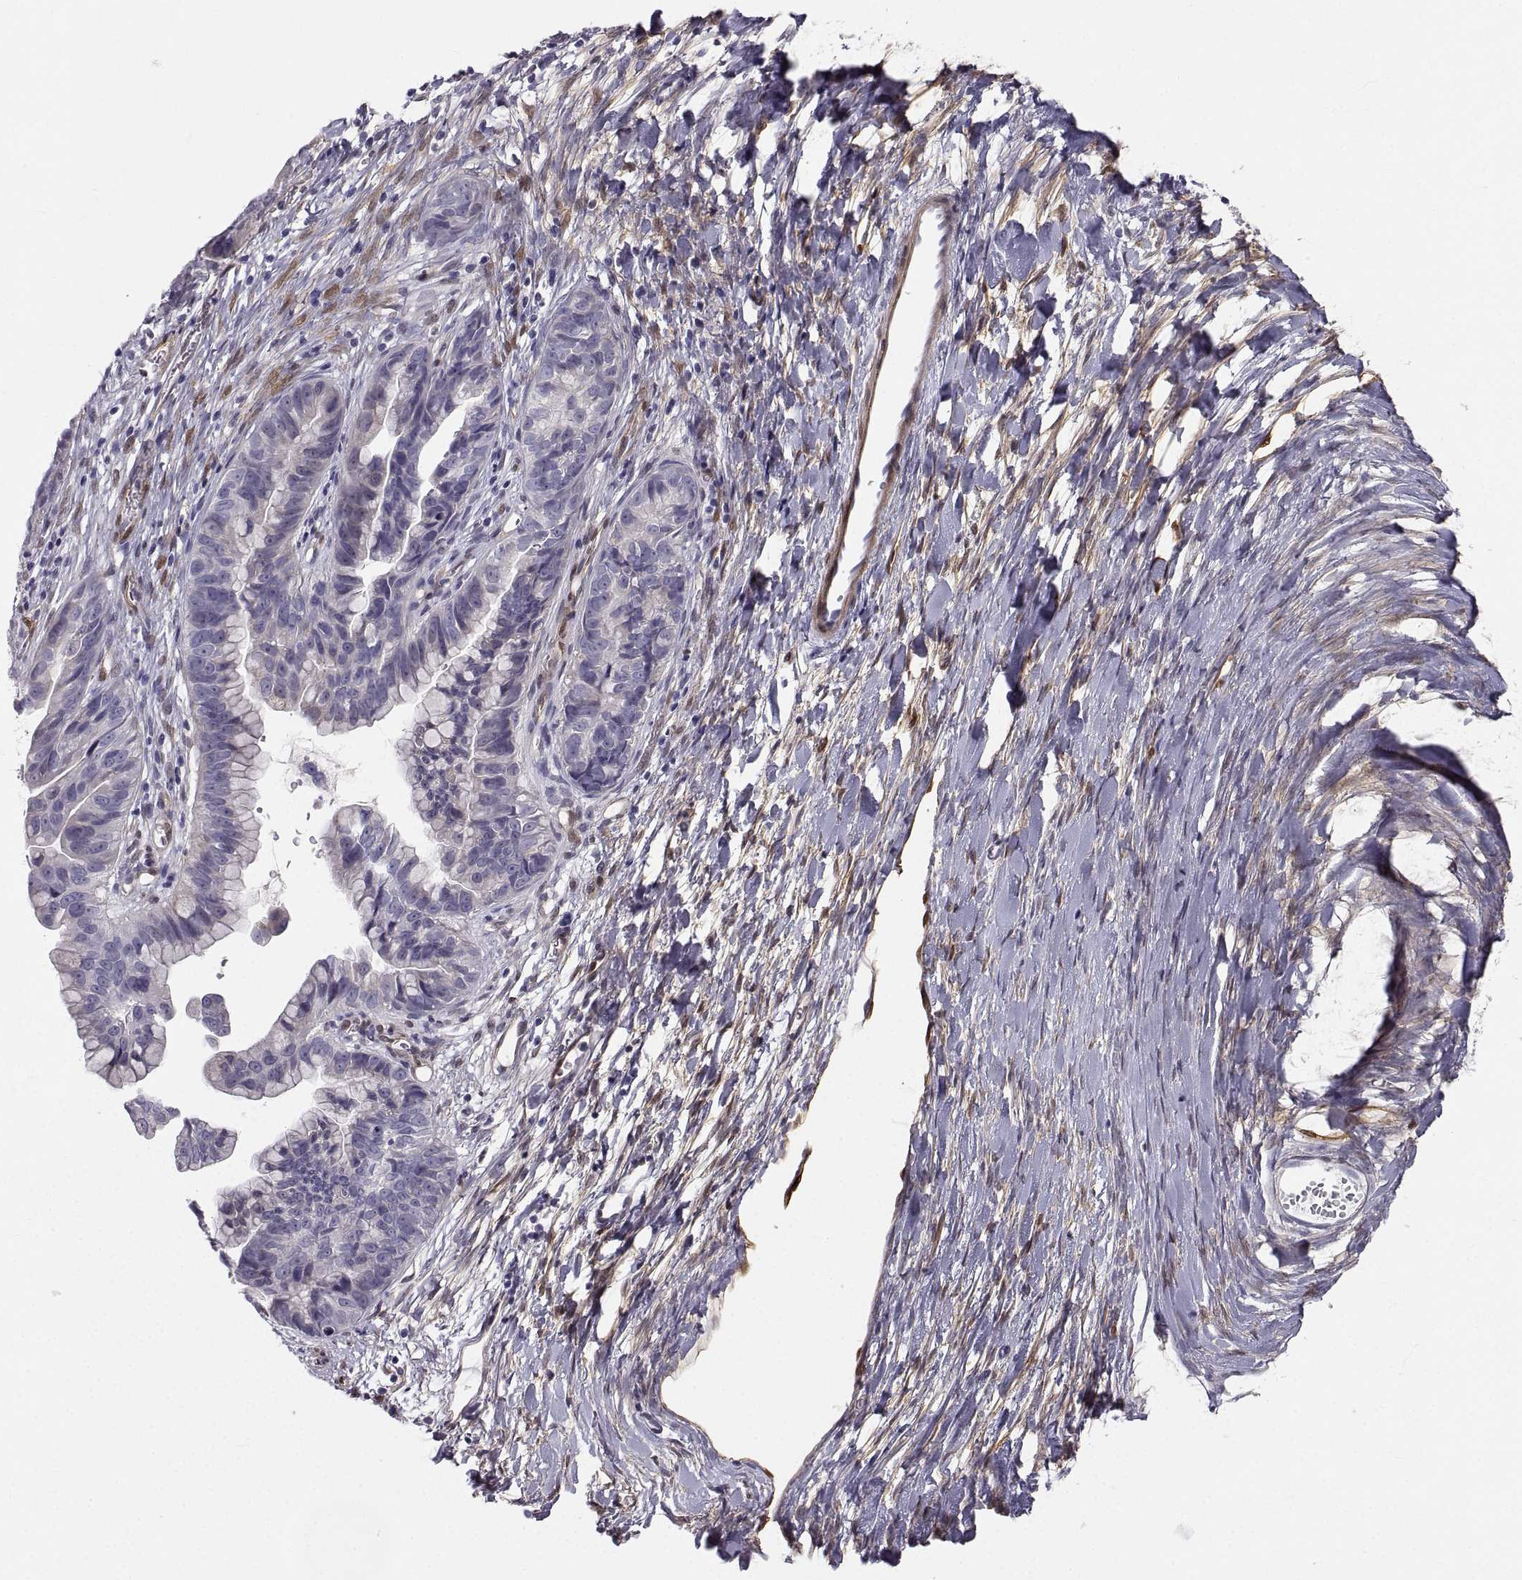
{"staining": {"intensity": "negative", "quantity": "none", "location": "none"}, "tissue": "ovarian cancer", "cell_type": "Tumor cells", "image_type": "cancer", "snomed": [{"axis": "morphology", "description": "Cystadenocarcinoma, mucinous, NOS"}, {"axis": "topography", "description": "Ovary"}], "caption": "Tumor cells are negative for brown protein staining in mucinous cystadenocarcinoma (ovarian).", "gene": "PGM5", "patient": {"sex": "female", "age": 76}}